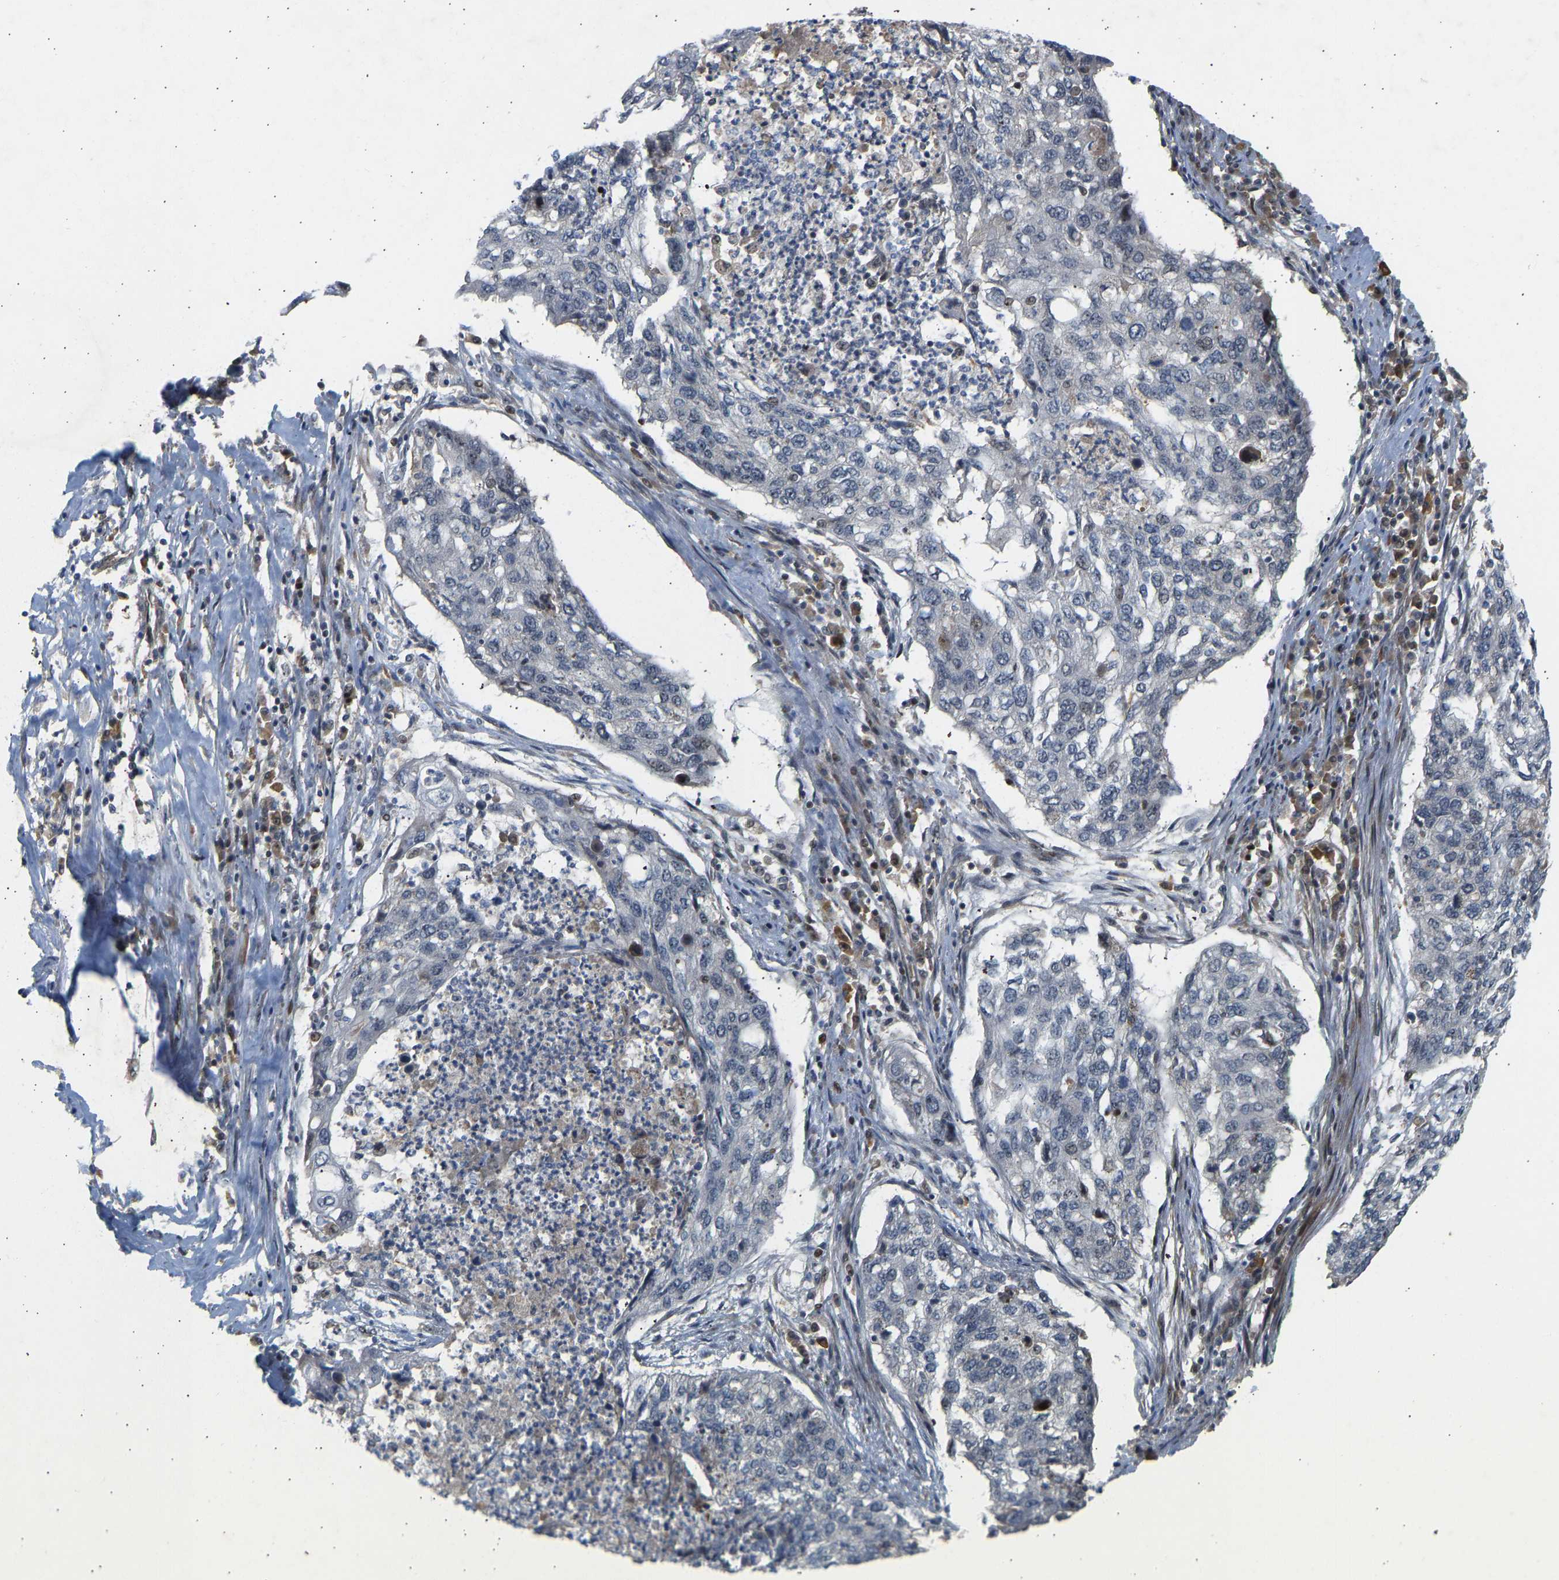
{"staining": {"intensity": "negative", "quantity": "none", "location": "none"}, "tissue": "lung cancer", "cell_type": "Tumor cells", "image_type": "cancer", "snomed": [{"axis": "morphology", "description": "Squamous cell carcinoma, NOS"}, {"axis": "topography", "description": "Lung"}], "caption": "High magnification brightfield microscopy of lung squamous cell carcinoma stained with DAB (brown) and counterstained with hematoxylin (blue): tumor cells show no significant positivity.", "gene": "BAG1", "patient": {"sex": "female", "age": 63}}